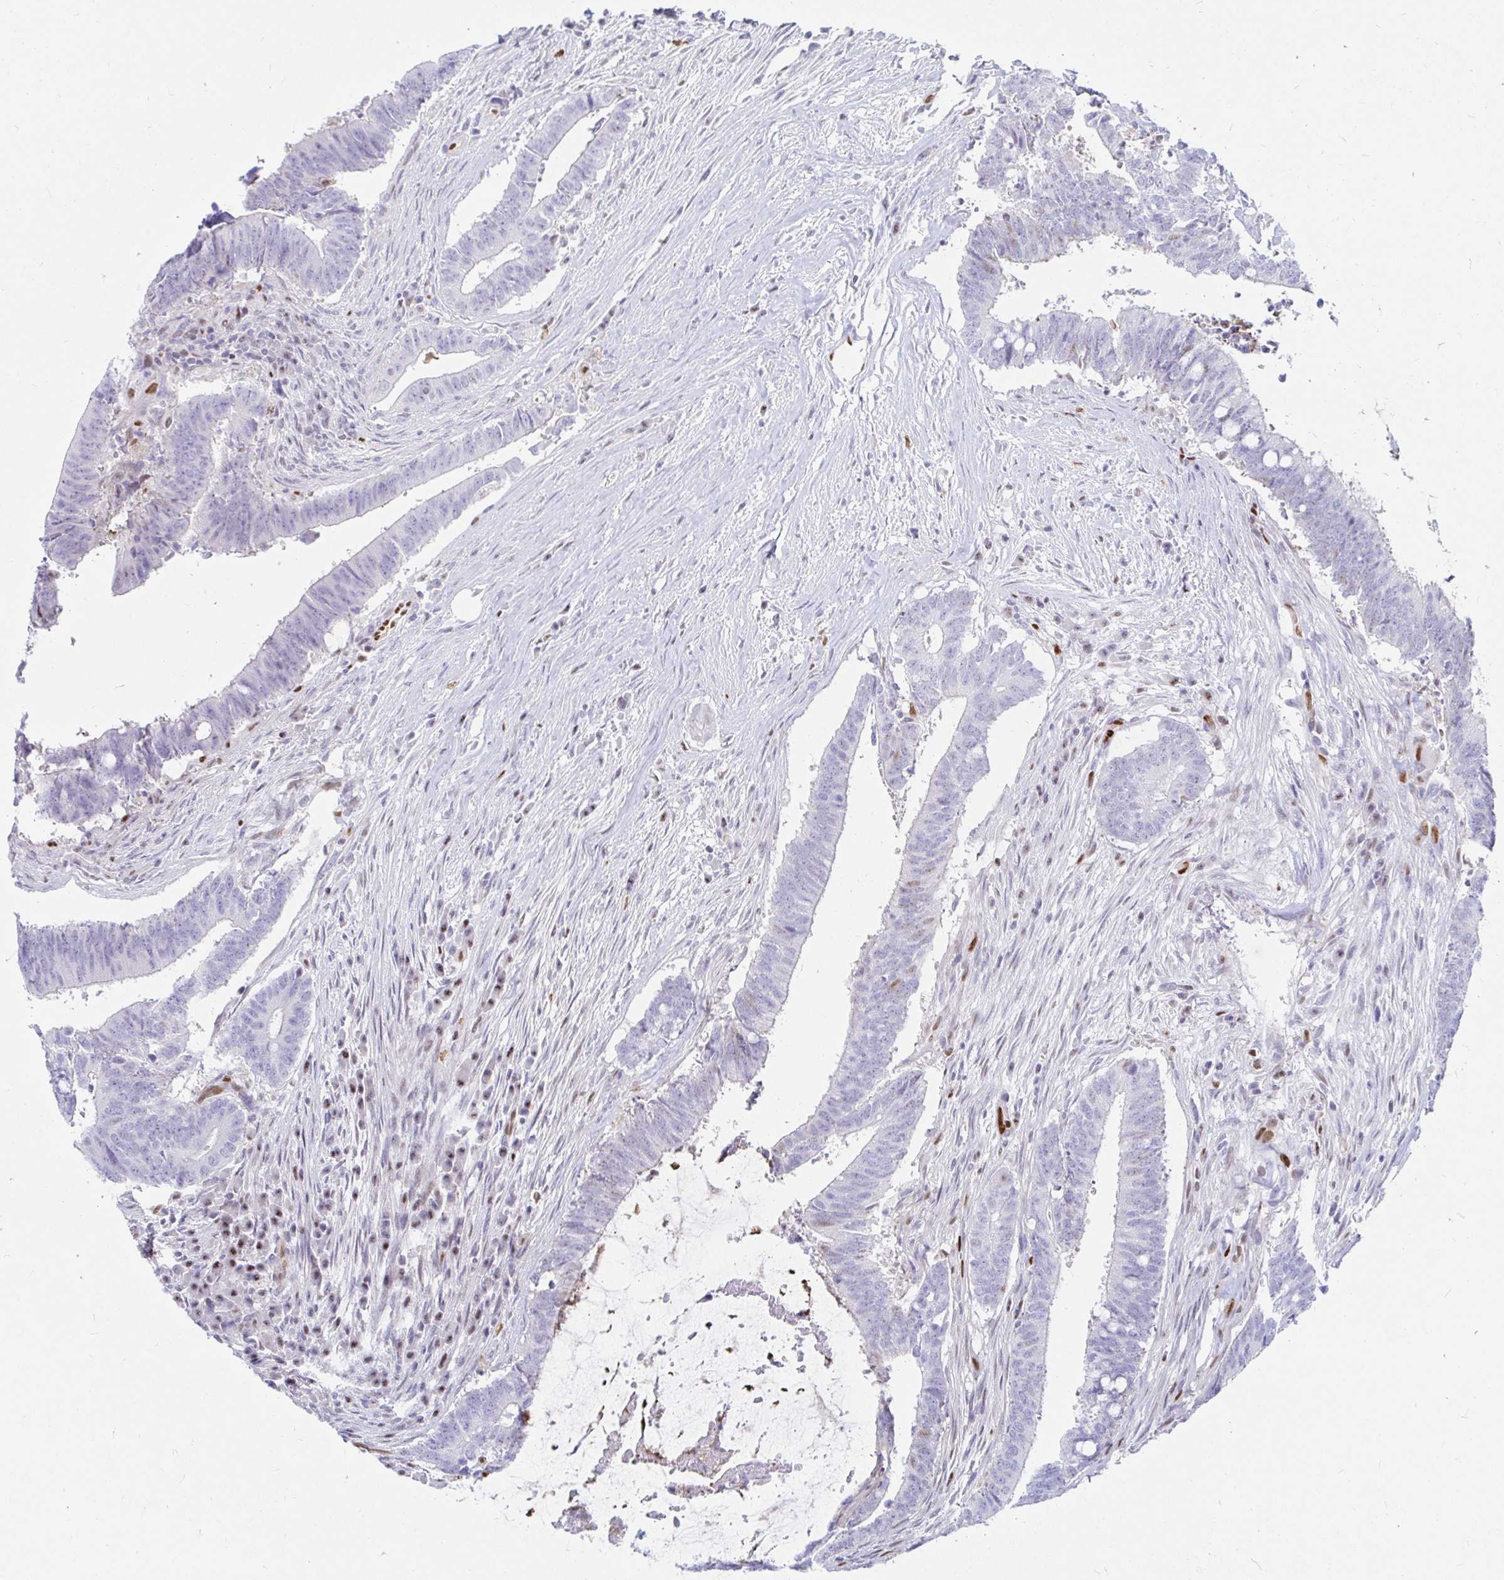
{"staining": {"intensity": "negative", "quantity": "none", "location": "none"}, "tissue": "colorectal cancer", "cell_type": "Tumor cells", "image_type": "cancer", "snomed": [{"axis": "morphology", "description": "Adenocarcinoma, NOS"}, {"axis": "topography", "description": "Colon"}], "caption": "The immunohistochemistry (IHC) micrograph has no significant expression in tumor cells of colorectal cancer tissue. (DAB immunohistochemistry, high magnification).", "gene": "HINFP", "patient": {"sex": "female", "age": 43}}